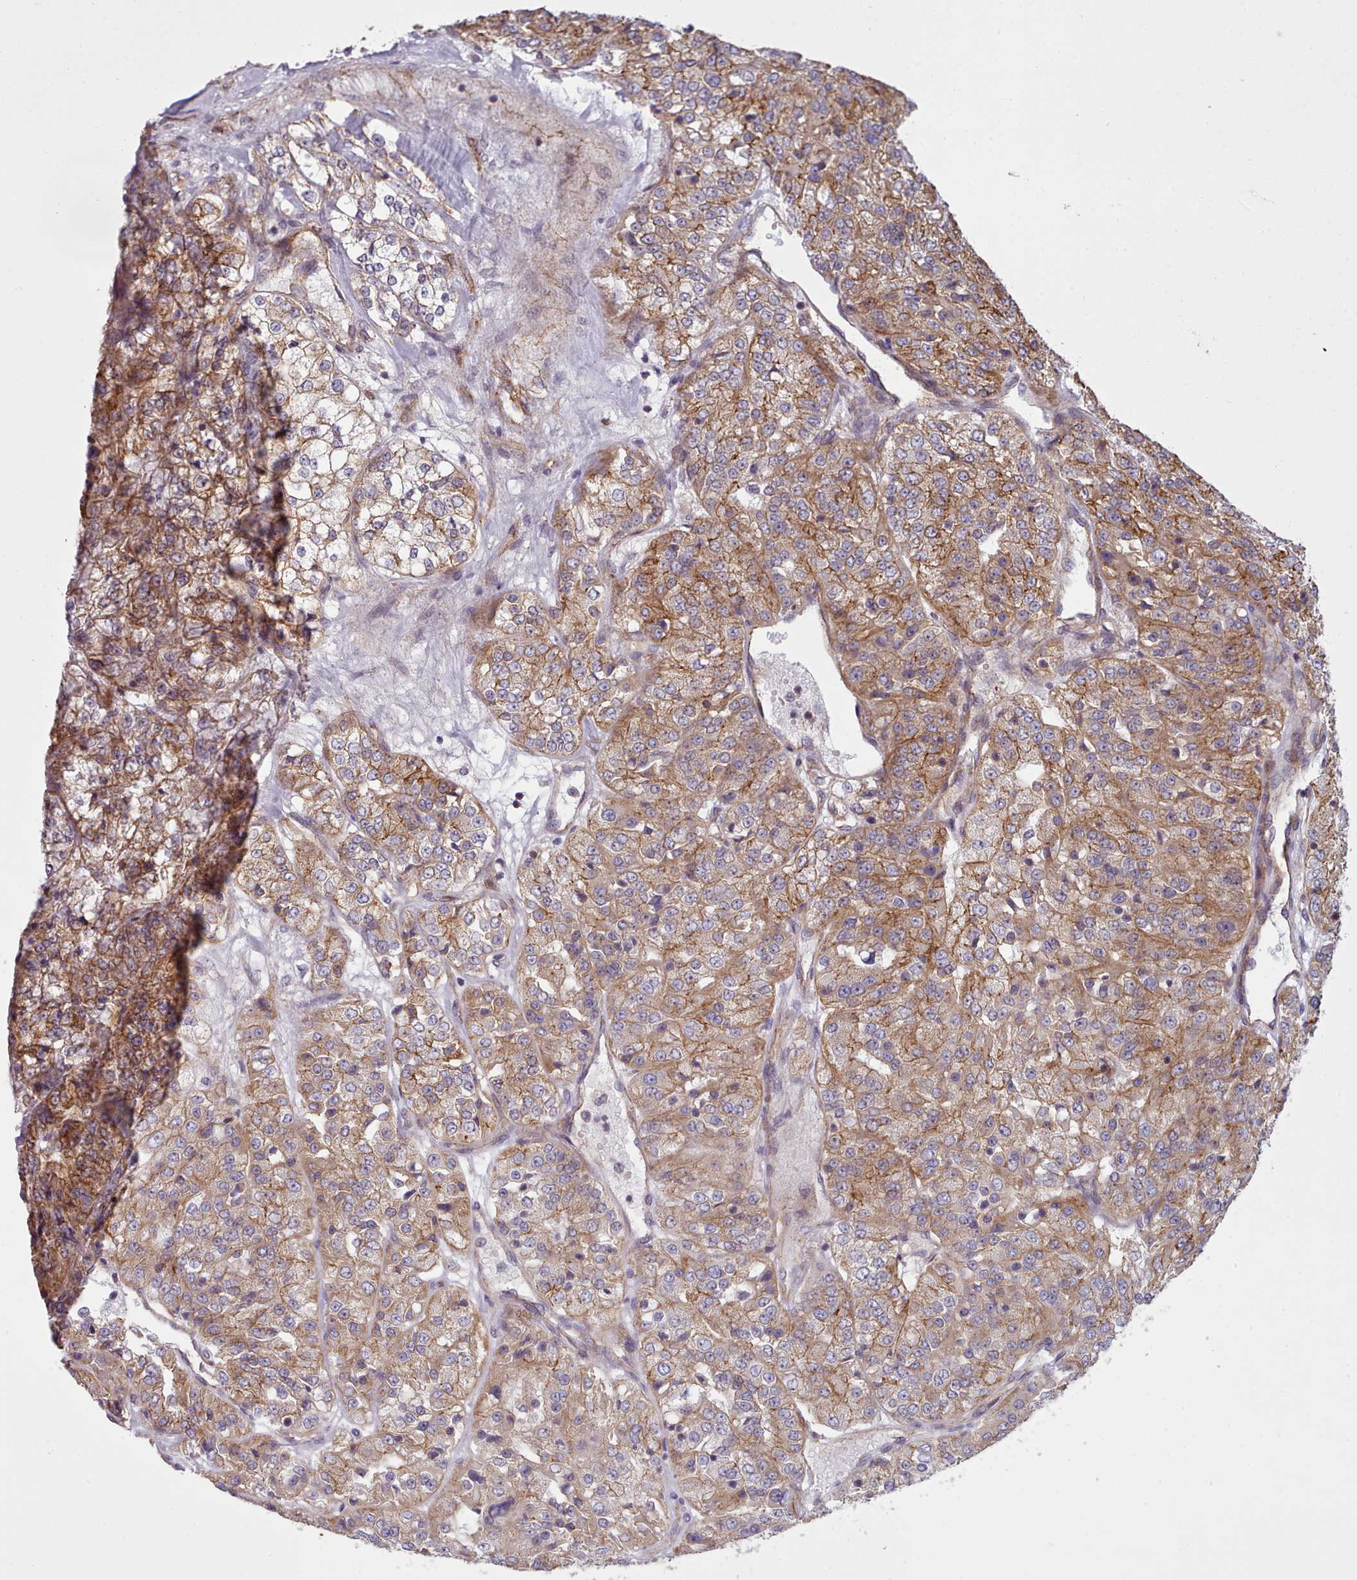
{"staining": {"intensity": "moderate", "quantity": ">75%", "location": "cytoplasmic/membranous"}, "tissue": "renal cancer", "cell_type": "Tumor cells", "image_type": "cancer", "snomed": [{"axis": "morphology", "description": "Adenocarcinoma, NOS"}, {"axis": "topography", "description": "Kidney"}], "caption": "This is a photomicrograph of immunohistochemistry (IHC) staining of adenocarcinoma (renal), which shows moderate staining in the cytoplasmic/membranous of tumor cells.", "gene": "MRPL46", "patient": {"sex": "female", "age": 63}}